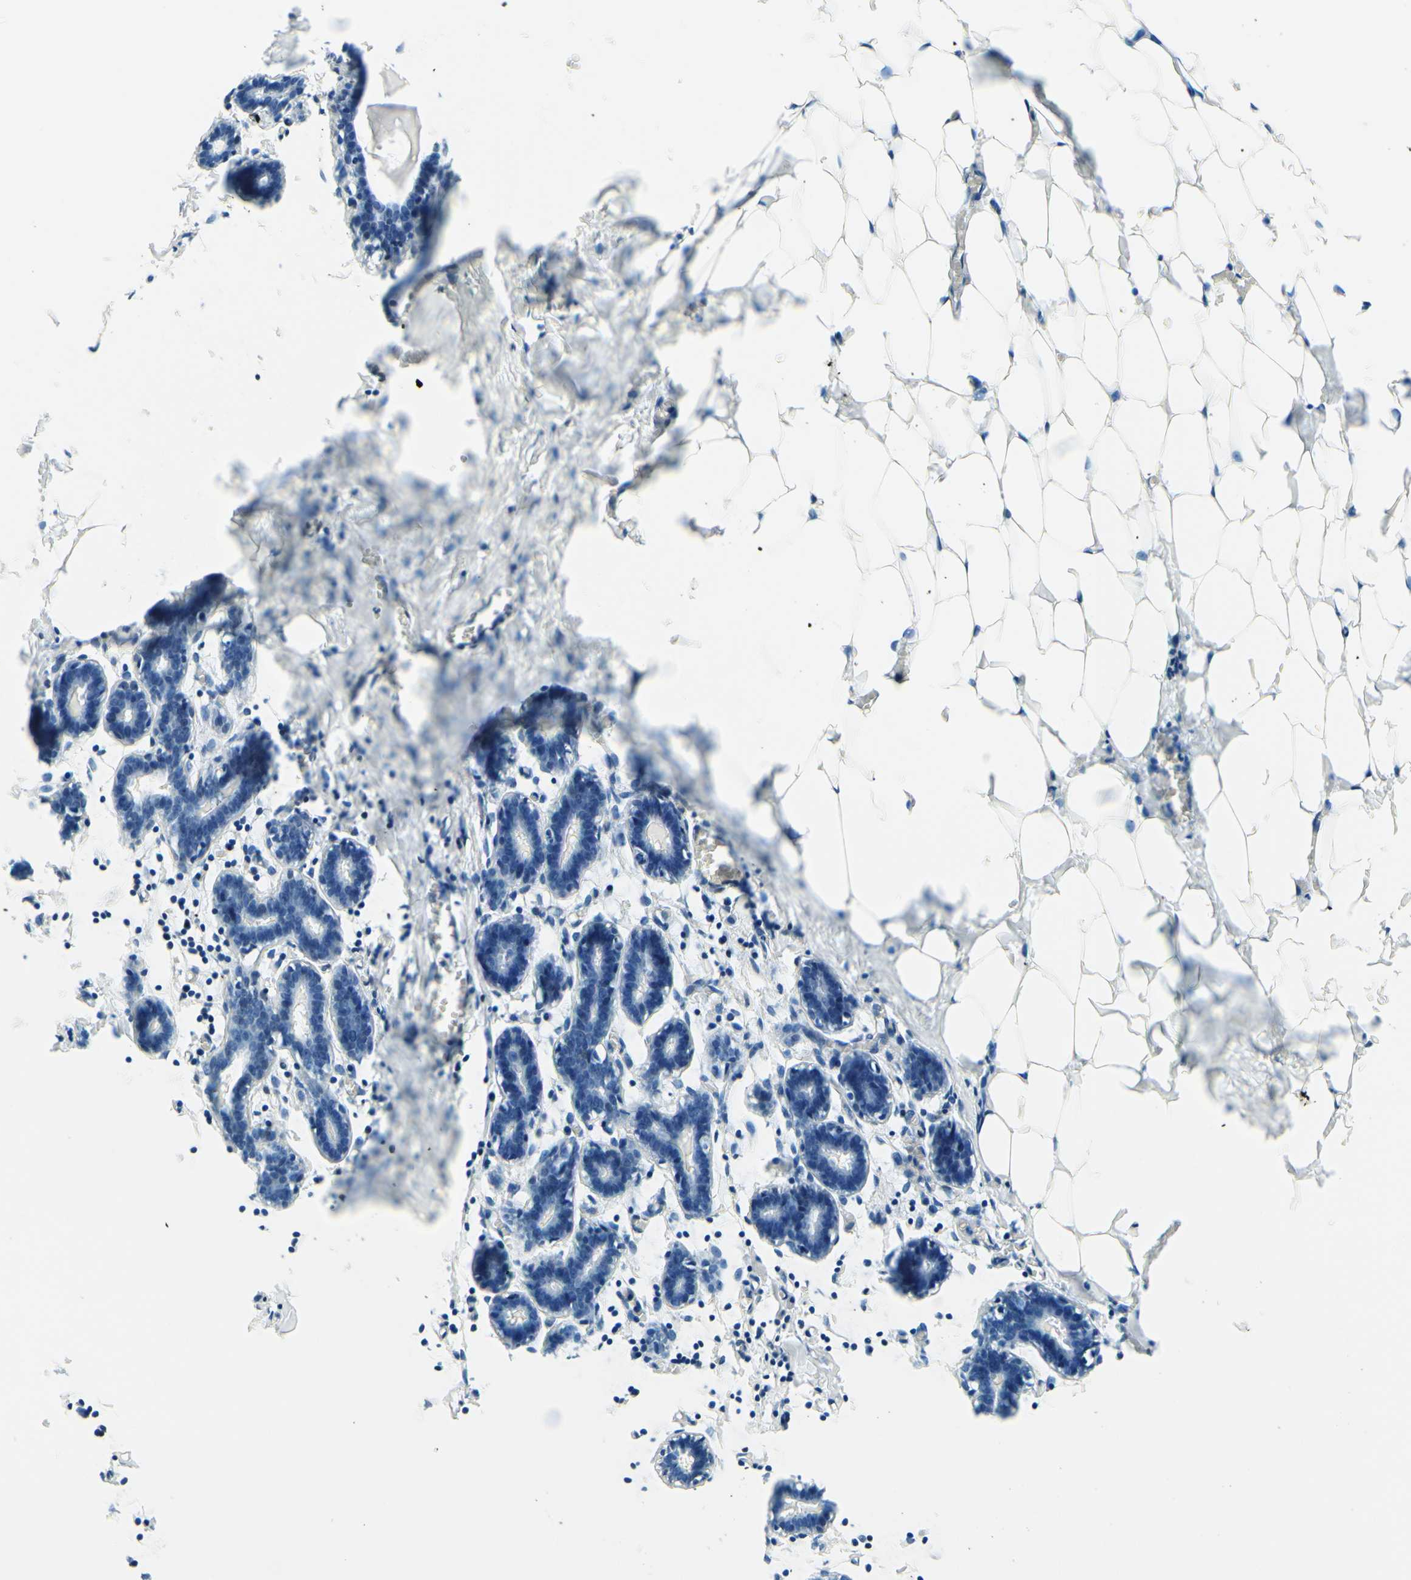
{"staining": {"intensity": "negative", "quantity": "none", "location": "none"}, "tissue": "breast", "cell_type": "Adipocytes", "image_type": "normal", "snomed": [{"axis": "morphology", "description": "Normal tissue, NOS"}, {"axis": "topography", "description": "Breast"}], "caption": "Protein analysis of normal breast shows no significant positivity in adipocytes.", "gene": "CBX7", "patient": {"sex": "female", "age": 27}}